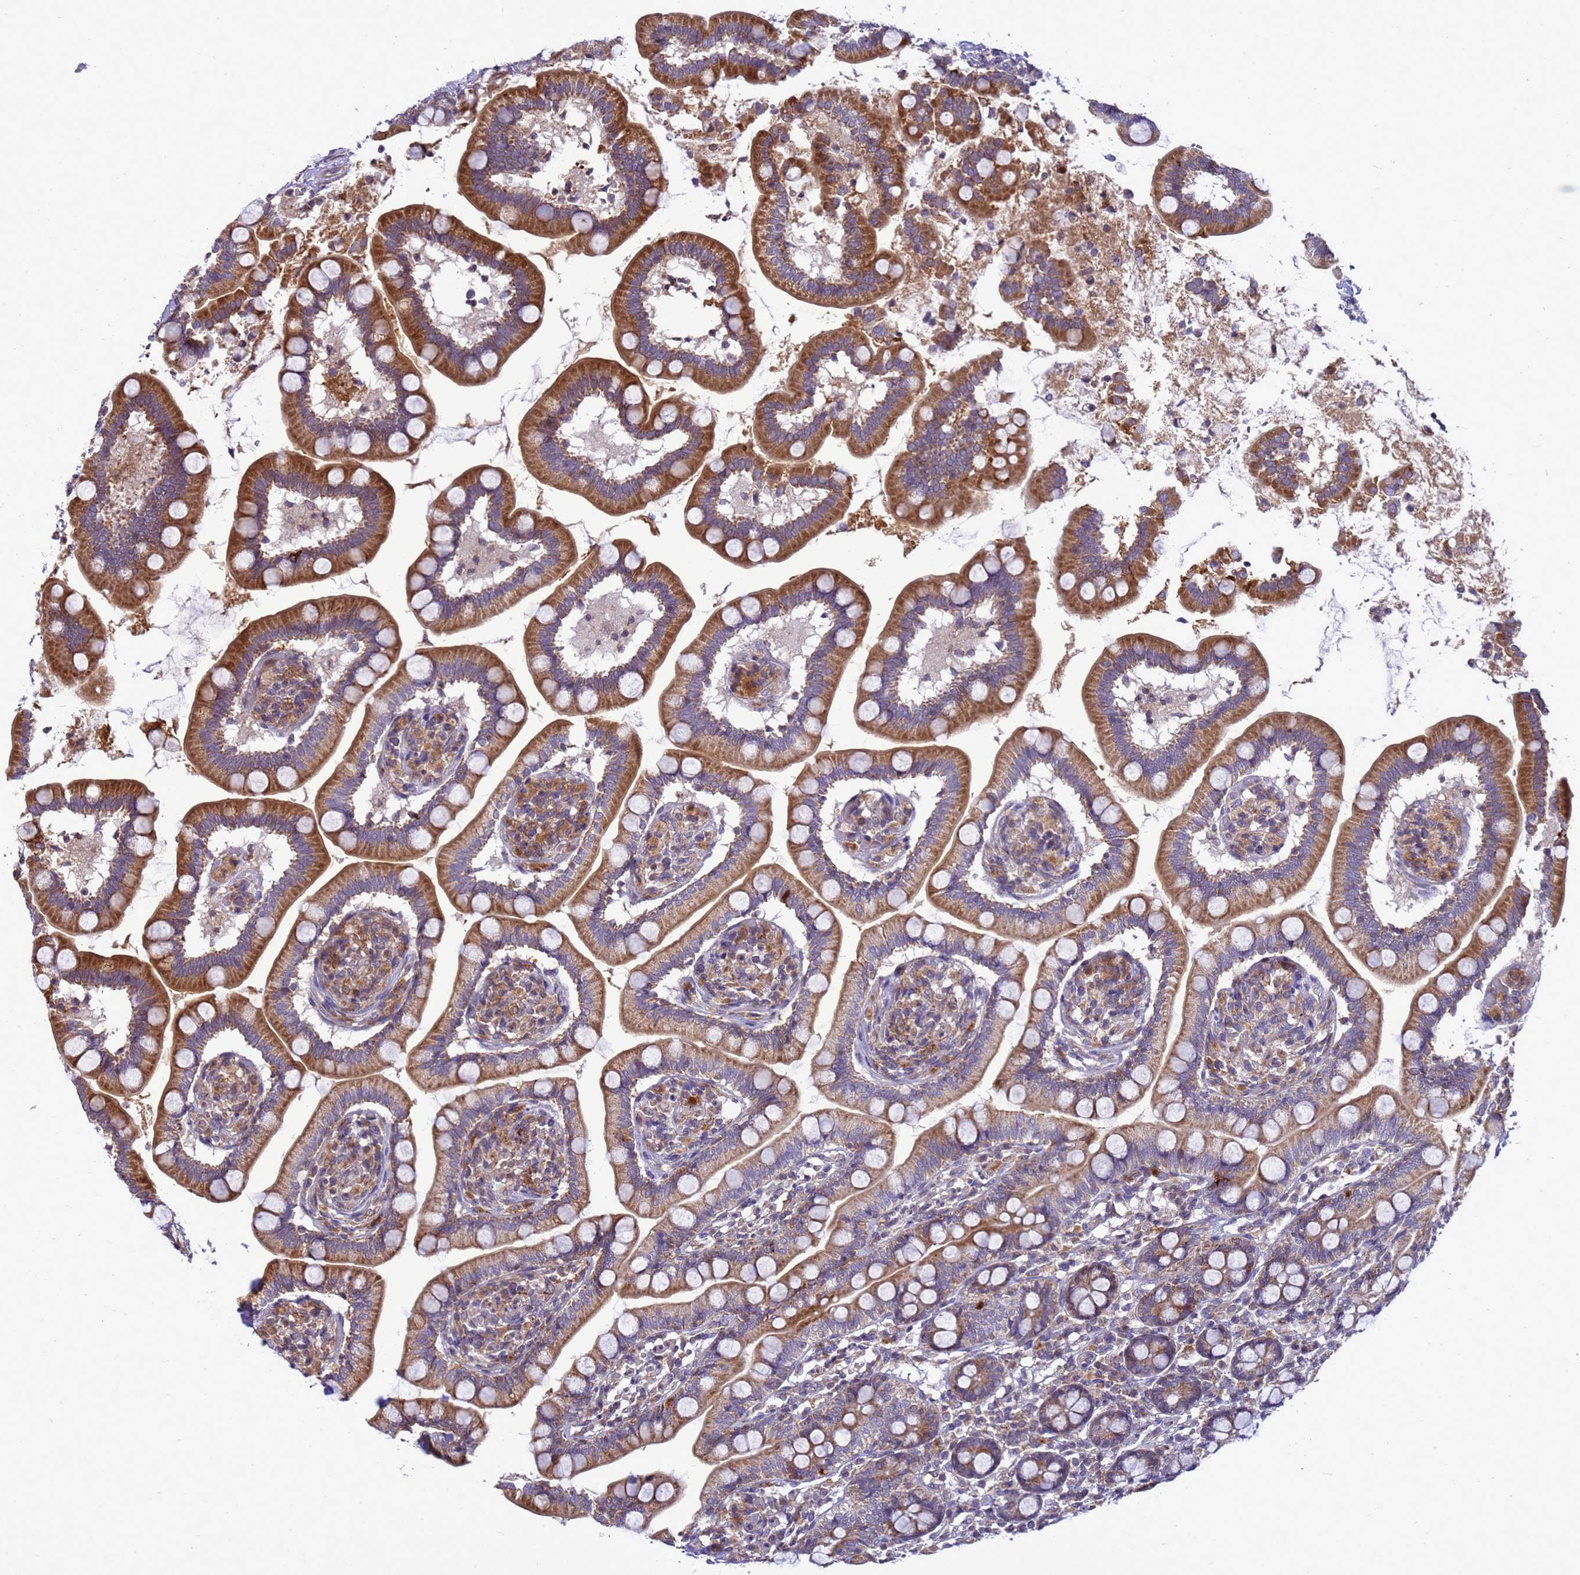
{"staining": {"intensity": "moderate", "quantity": ">75%", "location": "cytoplasmic/membranous"}, "tissue": "small intestine", "cell_type": "Glandular cells", "image_type": "normal", "snomed": [{"axis": "morphology", "description": "Normal tissue, NOS"}, {"axis": "topography", "description": "Small intestine"}], "caption": "Brown immunohistochemical staining in normal human small intestine displays moderate cytoplasmic/membranous staining in approximately >75% of glandular cells. (Brightfield microscopy of DAB IHC at high magnification).", "gene": "C12orf43", "patient": {"sex": "female", "age": 64}}